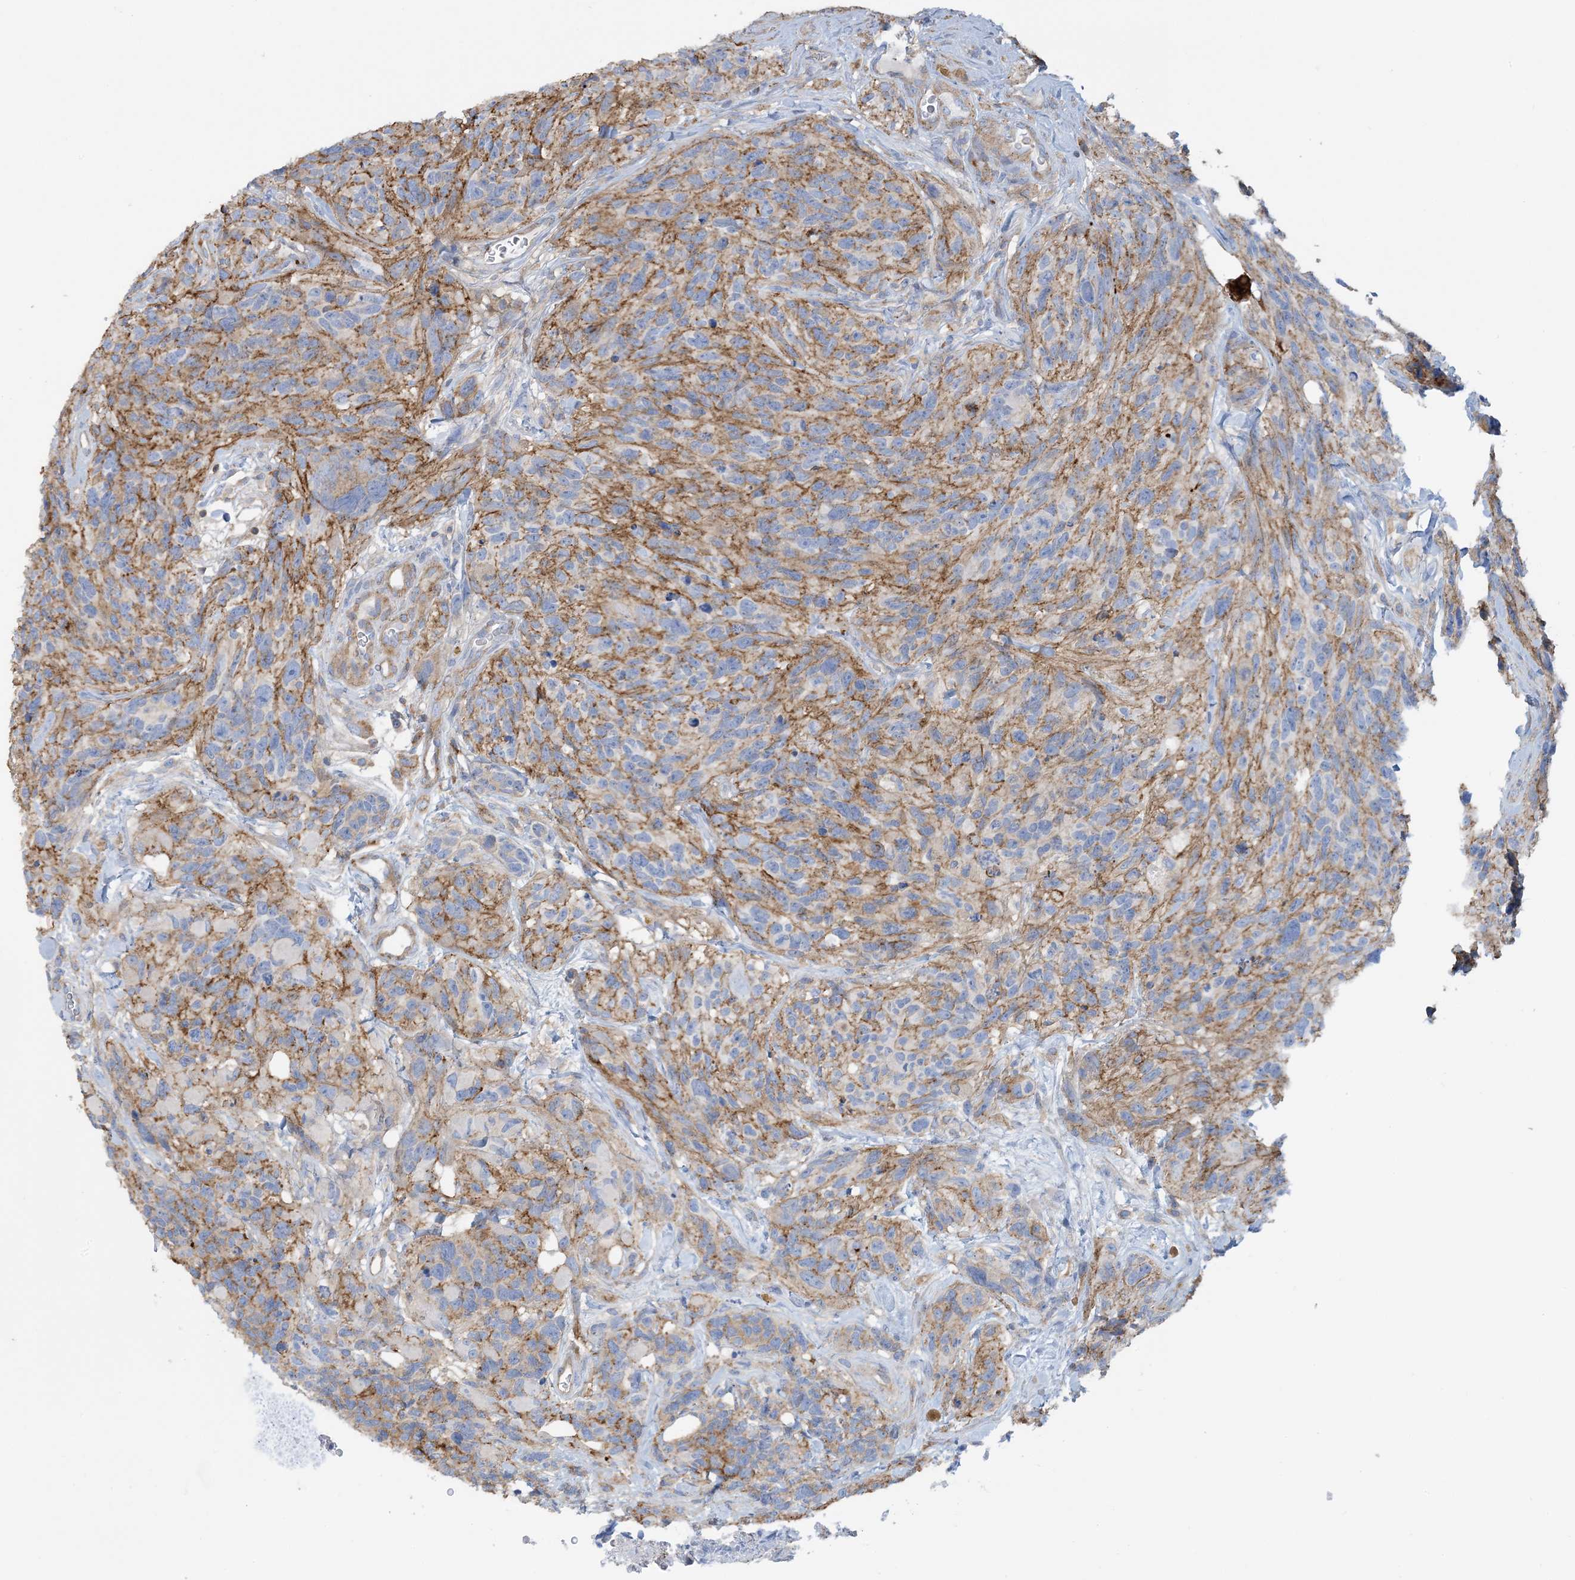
{"staining": {"intensity": "negative", "quantity": "none", "location": "none"}, "tissue": "glioma", "cell_type": "Tumor cells", "image_type": "cancer", "snomed": [{"axis": "morphology", "description": "Glioma, malignant, High grade"}, {"axis": "topography", "description": "Brain"}], "caption": "Protein analysis of glioma reveals no significant expression in tumor cells.", "gene": "CALHM5", "patient": {"sex": "male", "age": 69}}